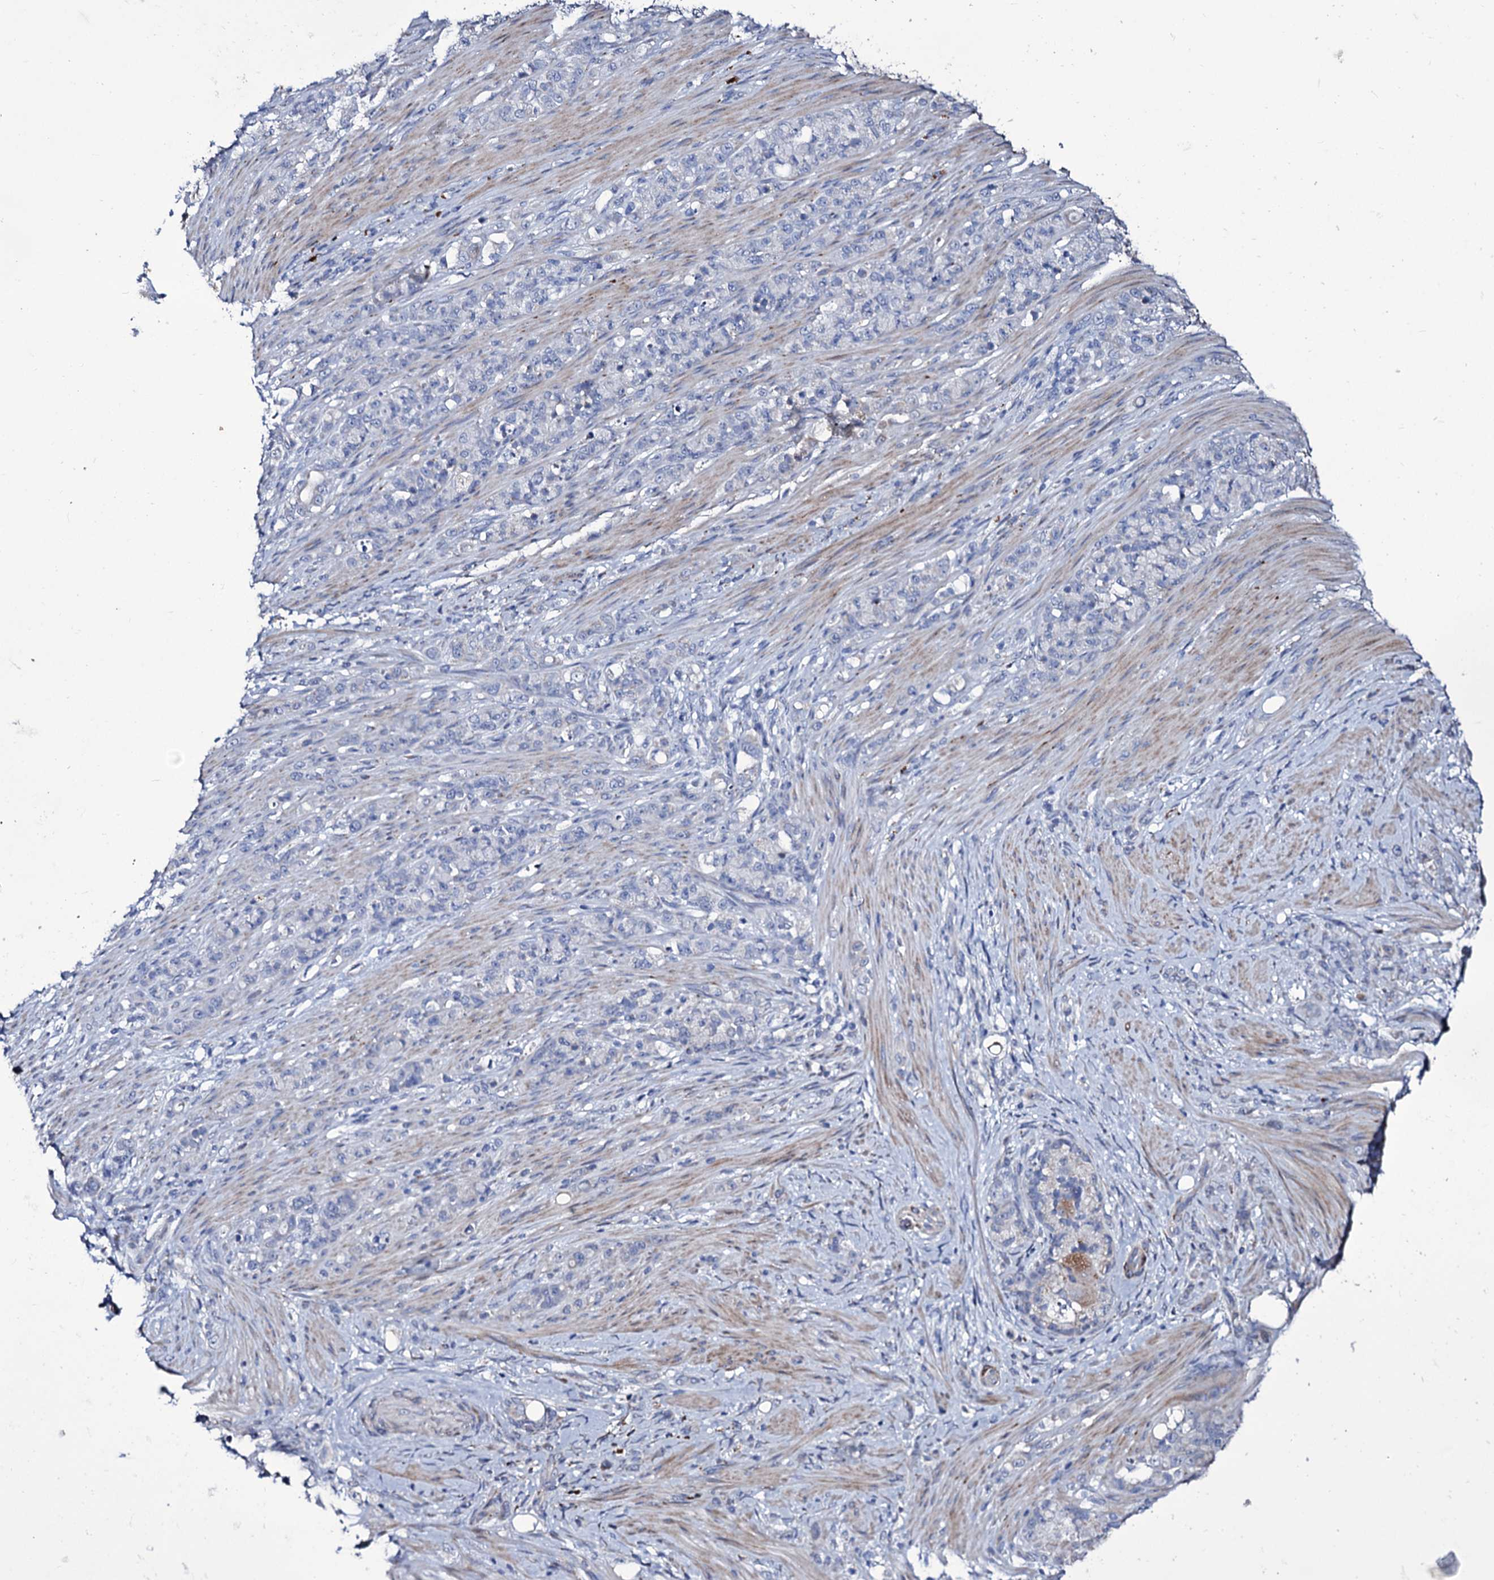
{"staining": {"intensity": "negative", "quantity": "none", "location": "none"}, "tissue": "stomach cancer", "cell_type": "Tumor cells", "image_type": "cancer", "snomed": [{"axis": "morphology", "description": "Adenocarcinoma, NOS"}, {"axis": "topography", "description": "Stomach"}], "caption": "Human stomach cancer stained for a protein using IHC shows no staining in tumor cells.", "gene": "TUBGCP5", "patient": {"sex": "female", "age": 79}}